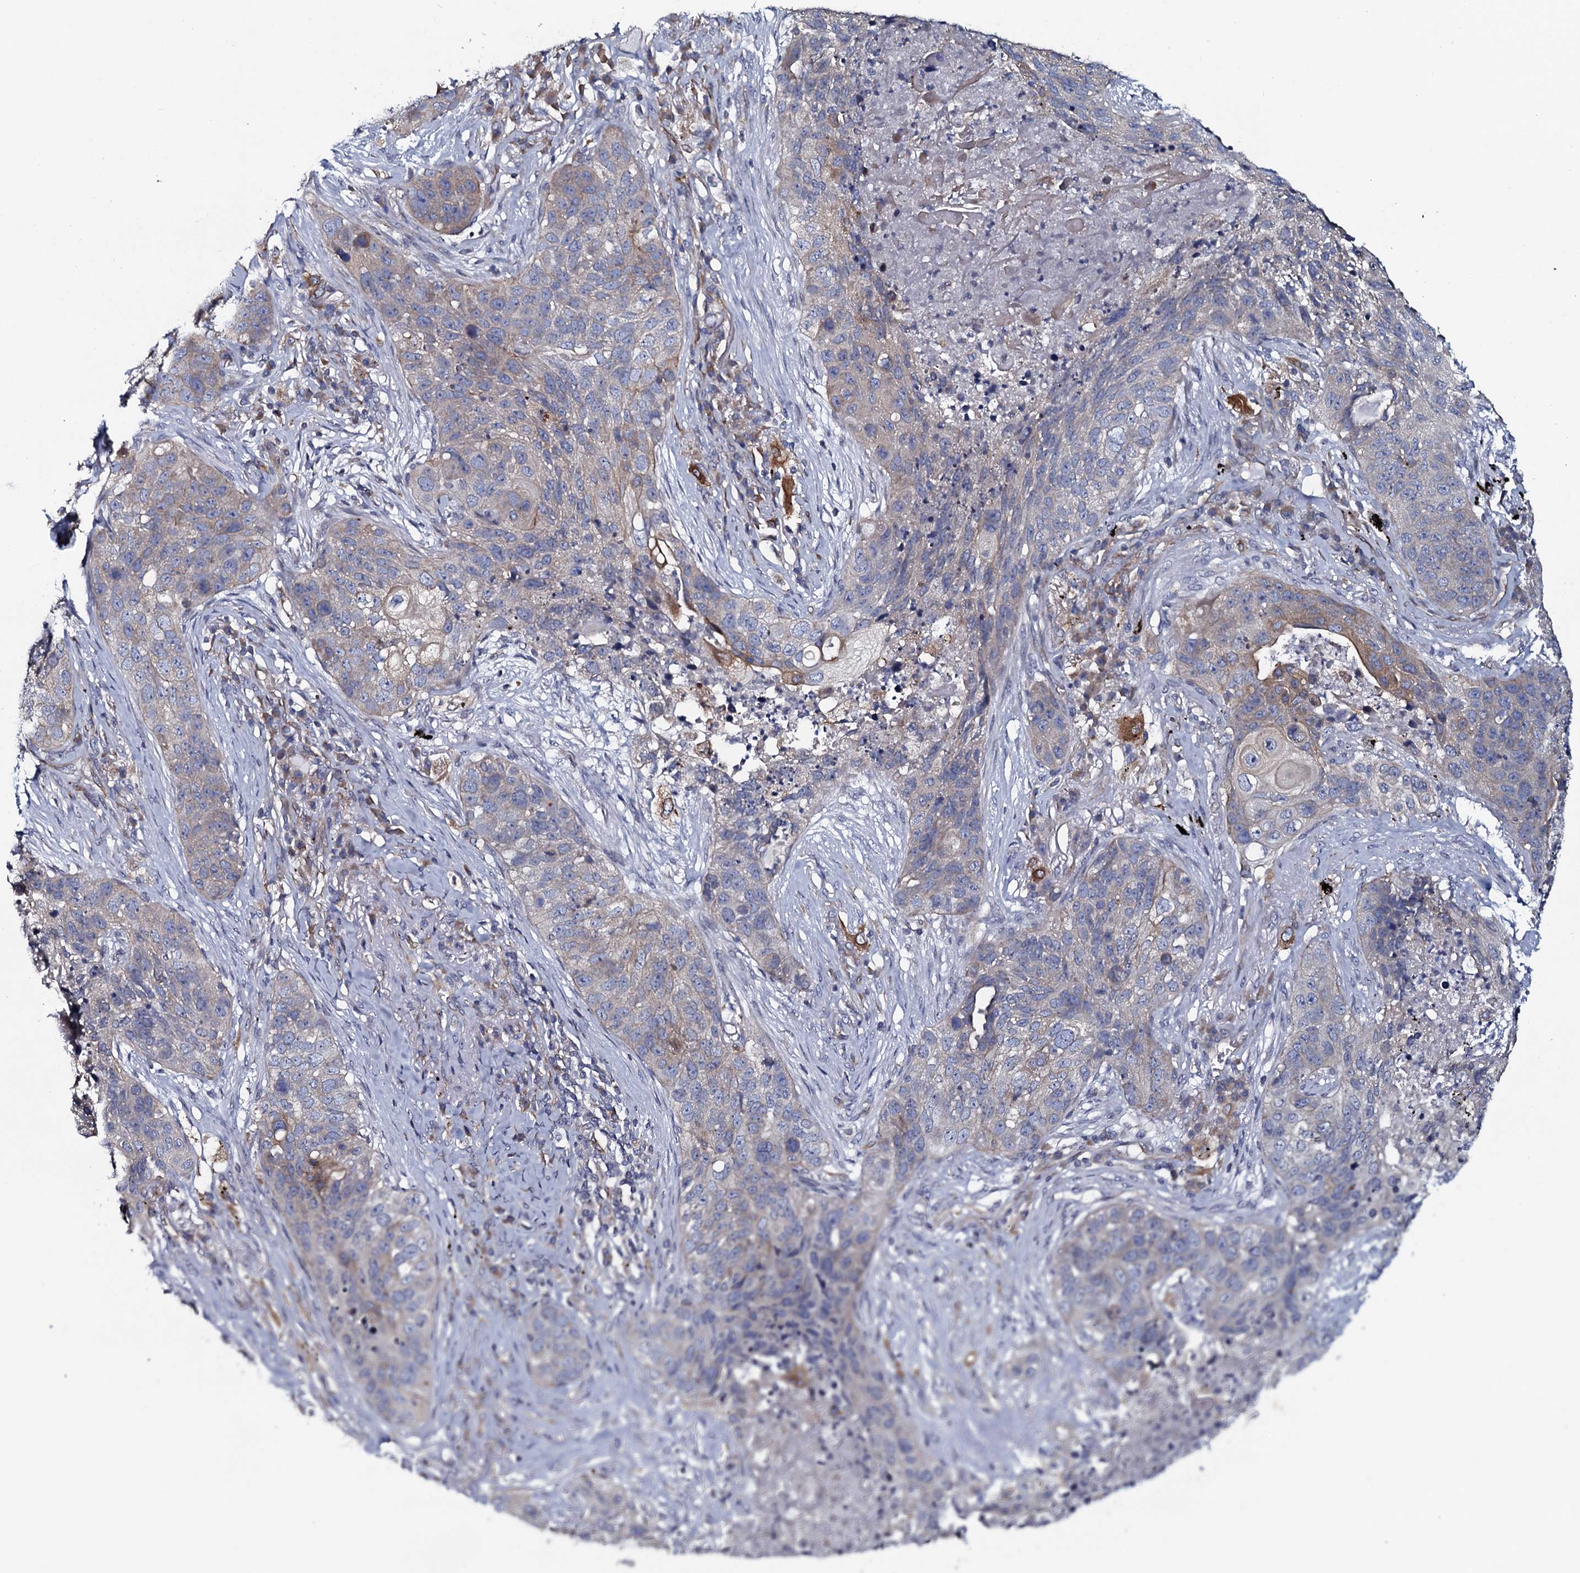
{"staining": {"intensity": "moderate", "quantity": "<25%", "location": "cytoplasmic/membranous"}, "tissue": "lung cancer", "cell_type": "Tumor cells", "image_type": "cancer", "snomed": [{"axis": "morphology", "description": "Squamous cell carcinoma, NOS"}, {"axis": "topography", "description": "Lung"}], "caption": "The micrograph exhibits a brown stain indicating the presence of a protein in the cytoplasmic/membranous of tumor cells in lung cancer (squamous cell carcinoma).", "gene": "TMEM151A", "patient": {"sex": "female", "age": 63}}